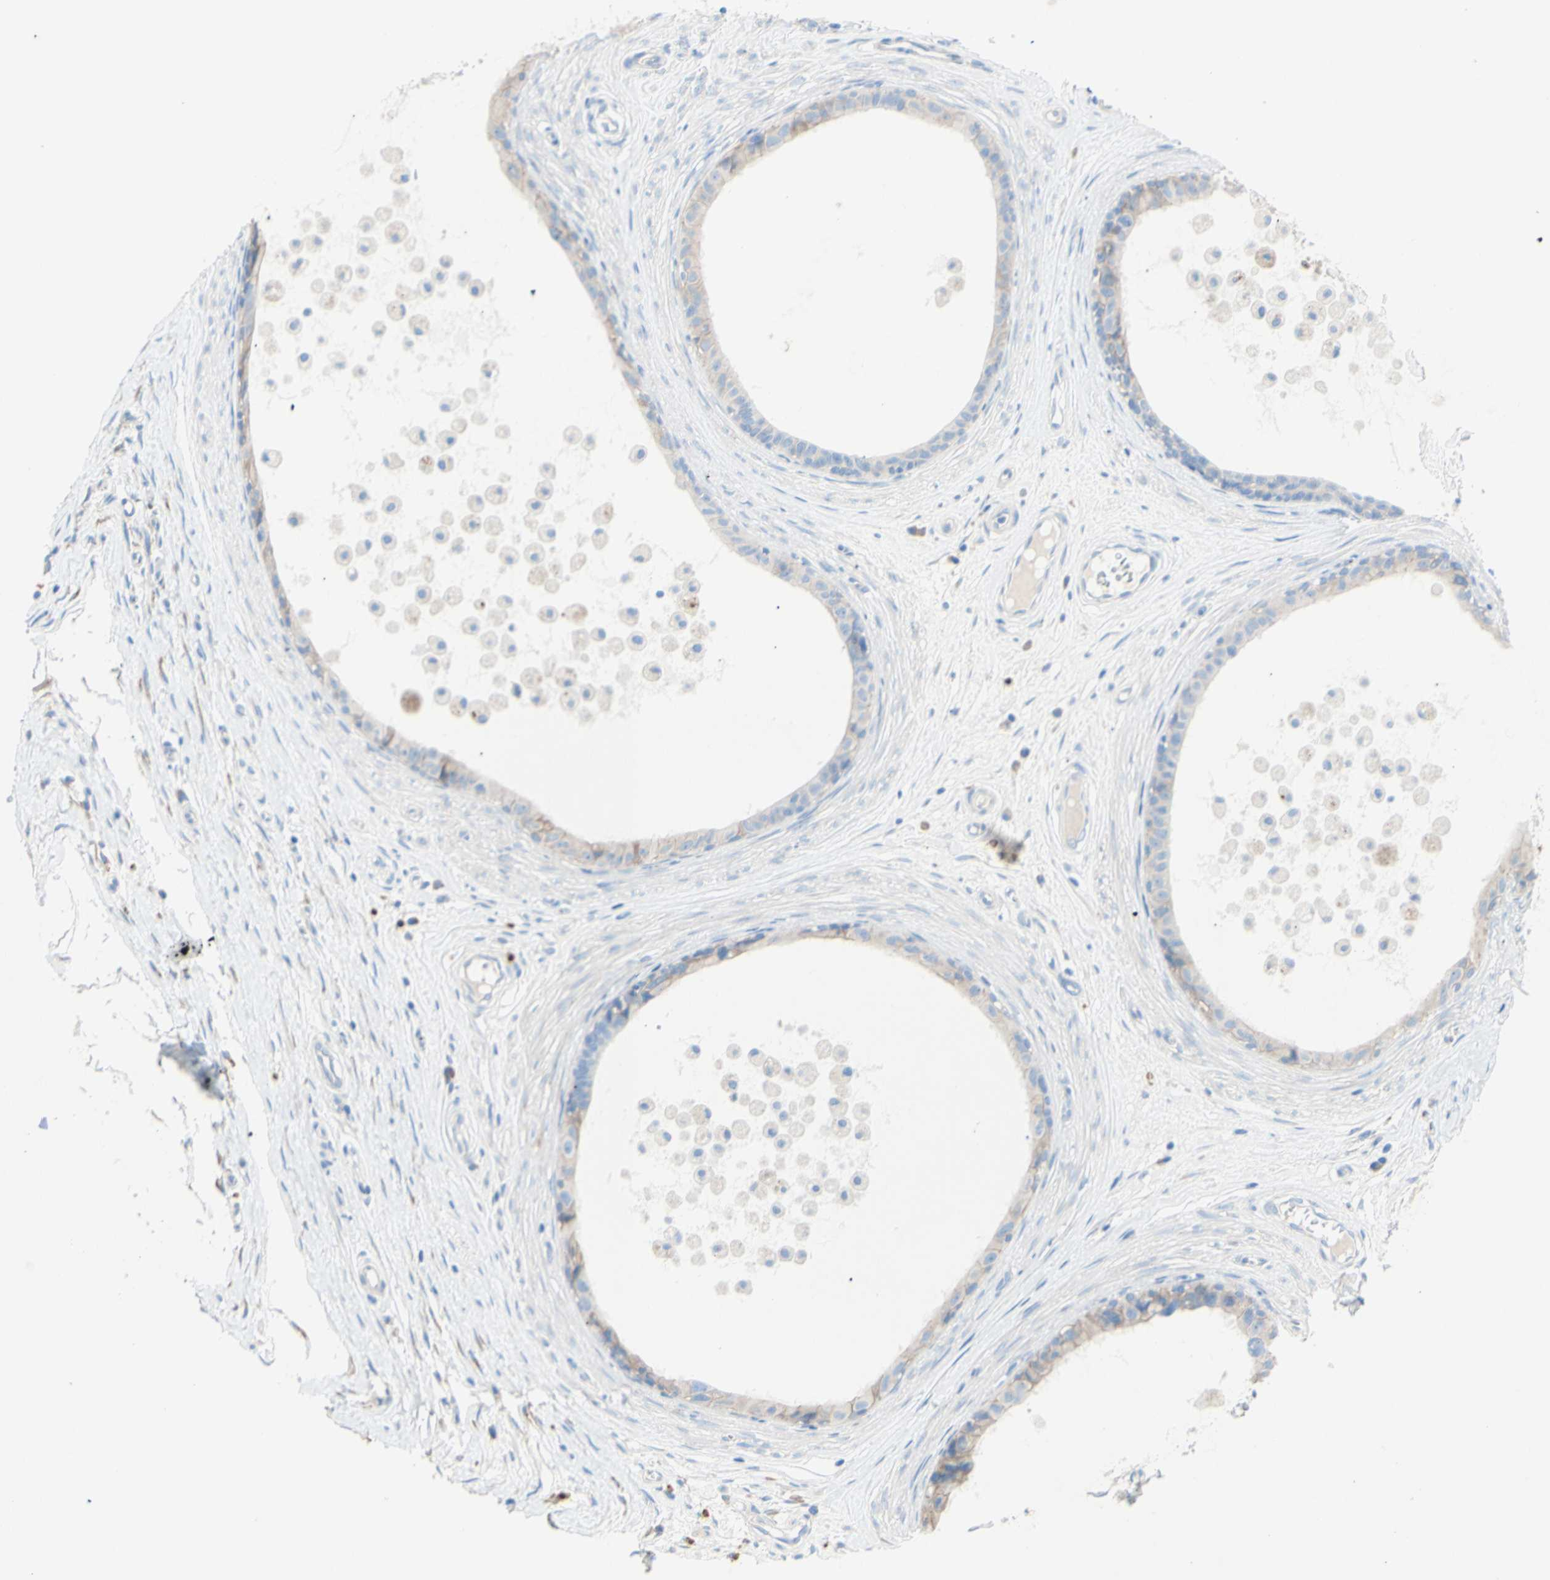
{"staining": {"intensity": "weak", "quantity": ">75%", "location": "cytoplasmic/membranous"}, "tissue": "epididymis", "cell_type": "Glandular cells", "image_type": "normal", "snomed": [{"axis": "morphology", "description": "Normal tissue, NOS"}, {"axis": "morphology", "description": "Inflammation, NOS"}, {"axis": "topography", "description": "Epididymis"}], "caption": "A high-resolution micrograph shows immunohistochemistry (IHC) staining of benign epididymis, which reveals weak cytoplasmic/membranous staining in approximately >75% of glandular cells.", "gene": "TMIGD2", "patient": {"sex": "male", "age": 85}}